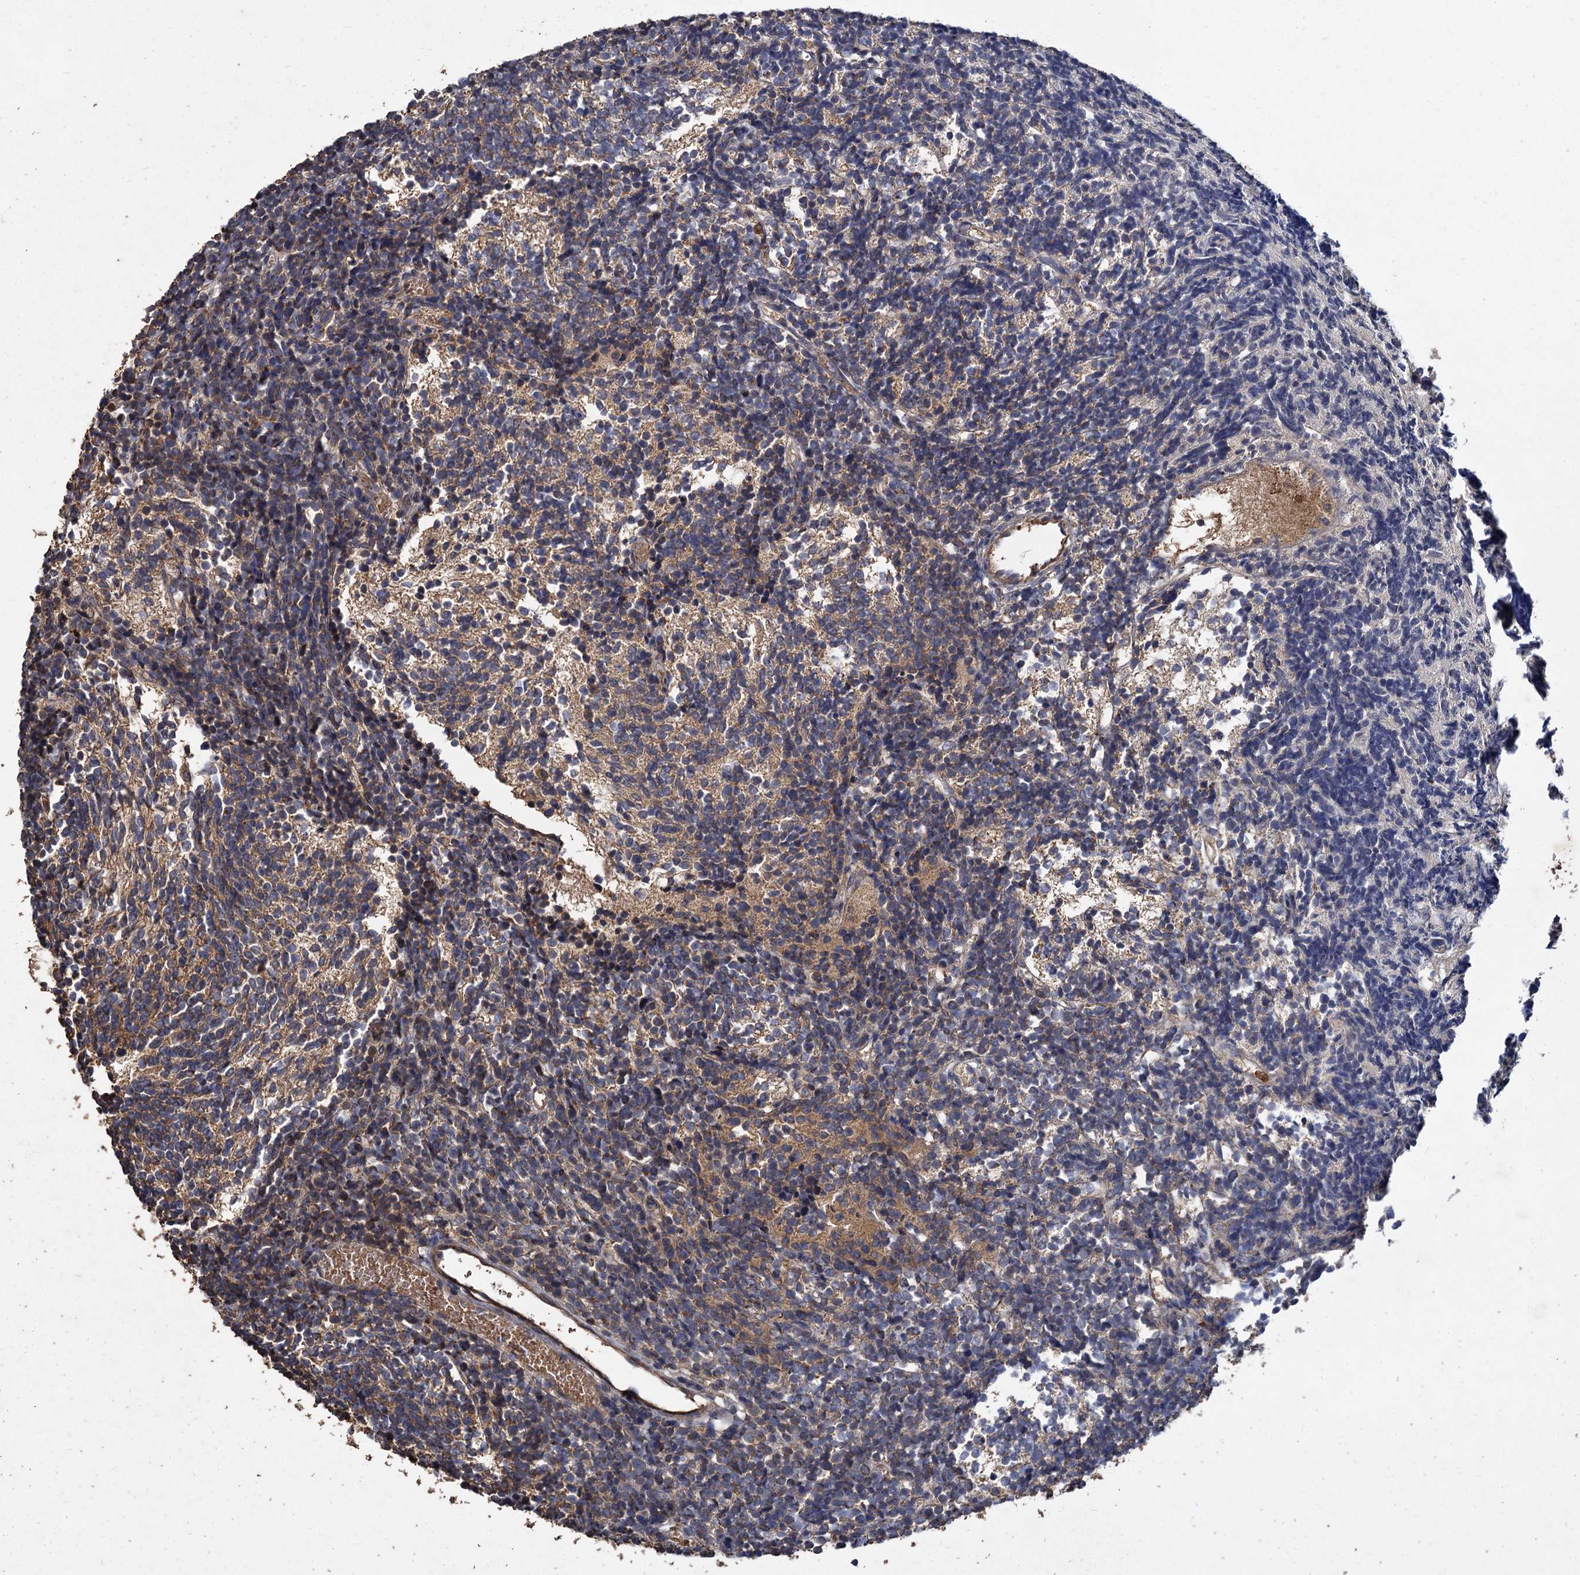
{"staining": {"intensity": "weak", "quantity": "25%-75%", "location": "cytoplasmic/membranous"}, "tissue": "glioma", "cell_type": "Tumor cells", "image_type": "cancer", "snomed": [{"axis": "morphology", "description": "Glioma, malignant, Low grade"}, {"axis": "topography", "description": "Brain"}], "caption": "Malignant low-grade glioma stained with a brown dye displays weak cytoplasmic/membranous positive staining in approximately 25%-75% of tumor cells.", "gene": "GCLC", "patient": {"sex": "female", "age": 1}}